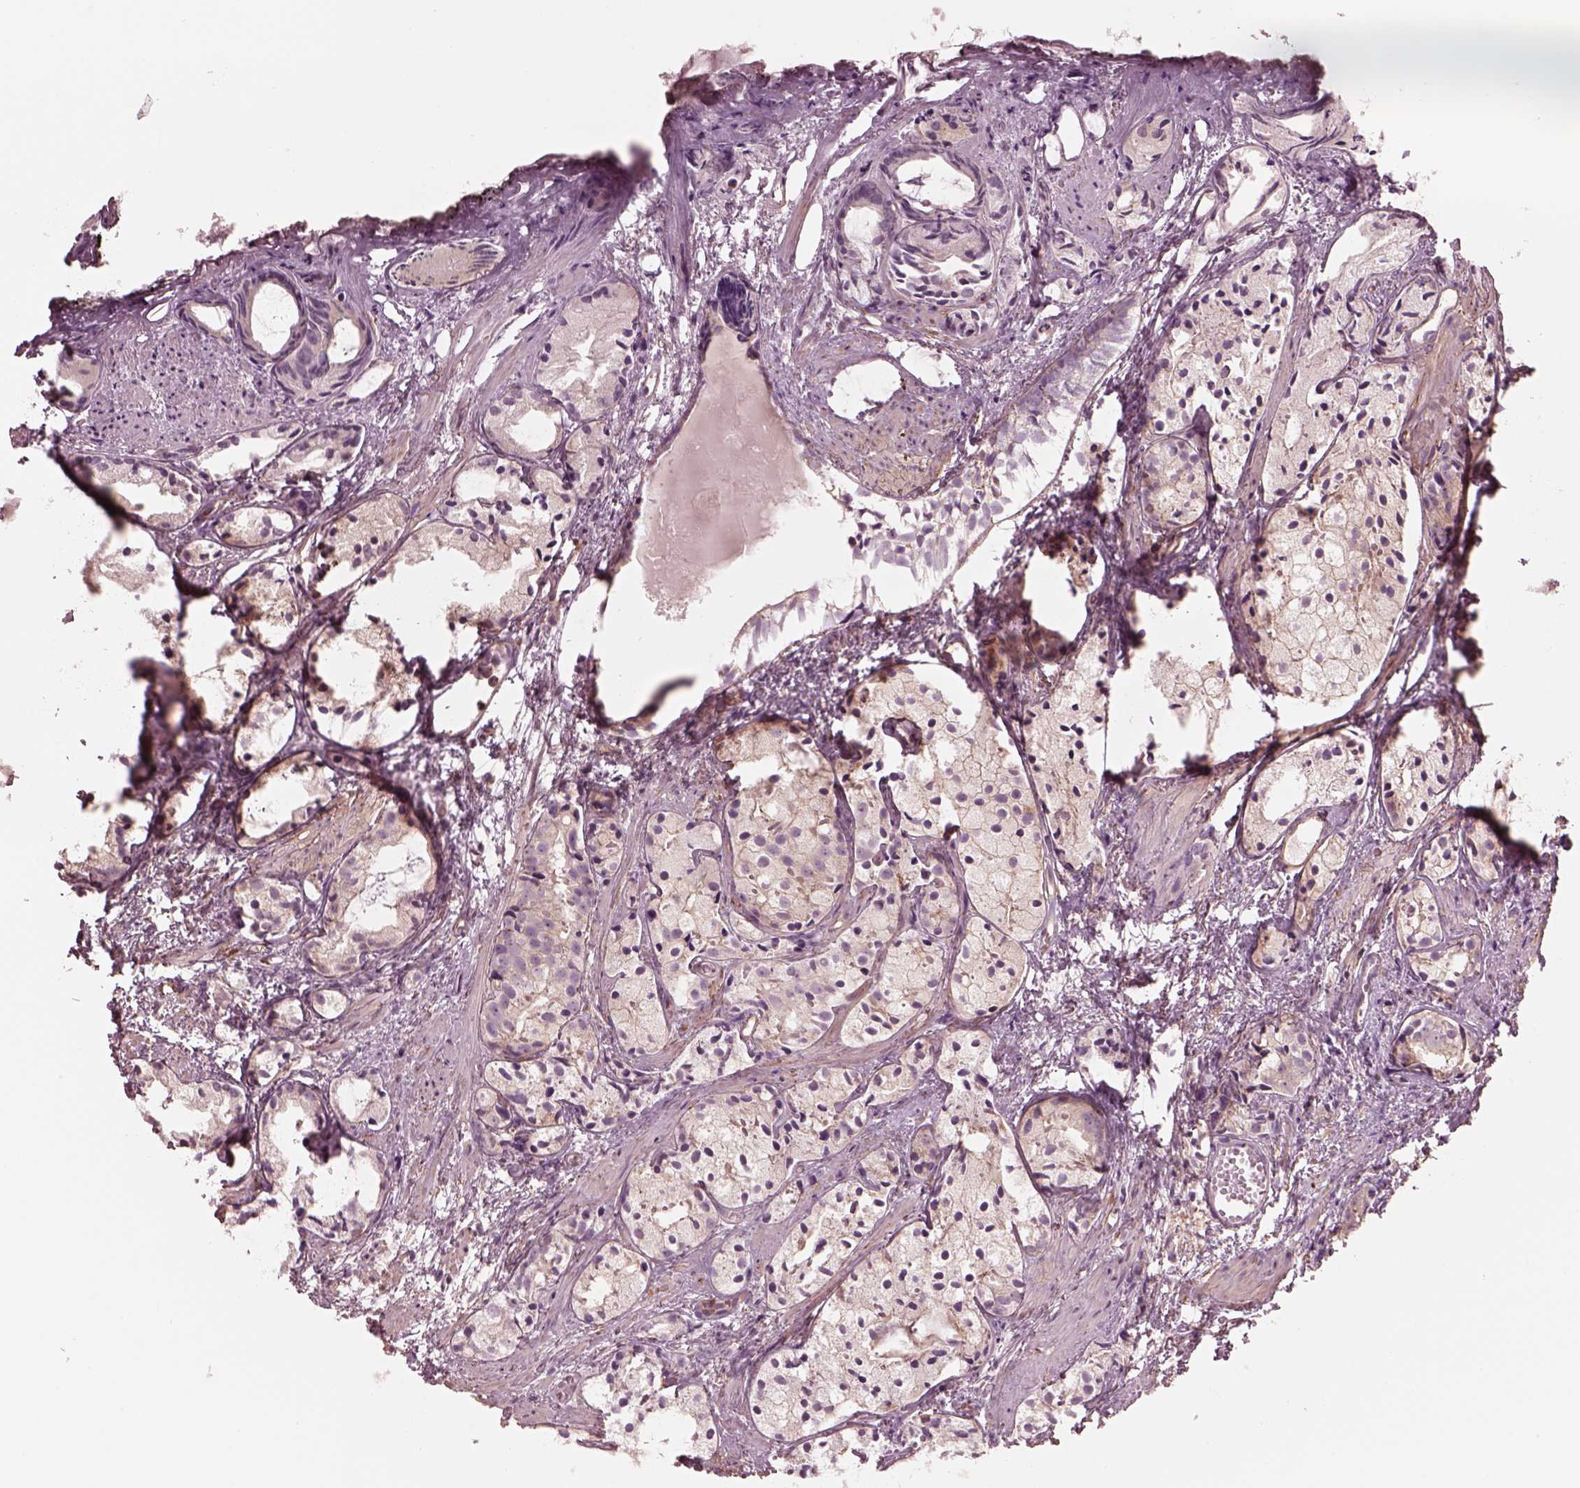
{"staining": {"intensity": "weak", "quantity": ">75%", "location": "cytoplasmic/membranous"}, "tissue": "prostate cancer", "cell_type": "Tumor cells", "image_type": "cancer", "snomed": [{"axis": "morphology", "description": "Adenocarcinoma, High grade"}, {"axis": "topography", "description": "Prostate"}], "caption": "DAB (3,3'-diaminobenzidine) immunohistochemical staining of prostate high-grade adenocarcinoma displays weak cytoplasmic/membranous protein expression in approximately >75% of tumor cells.", "gene": "STK33", "patient": {"sex": "male", "age": 85}}